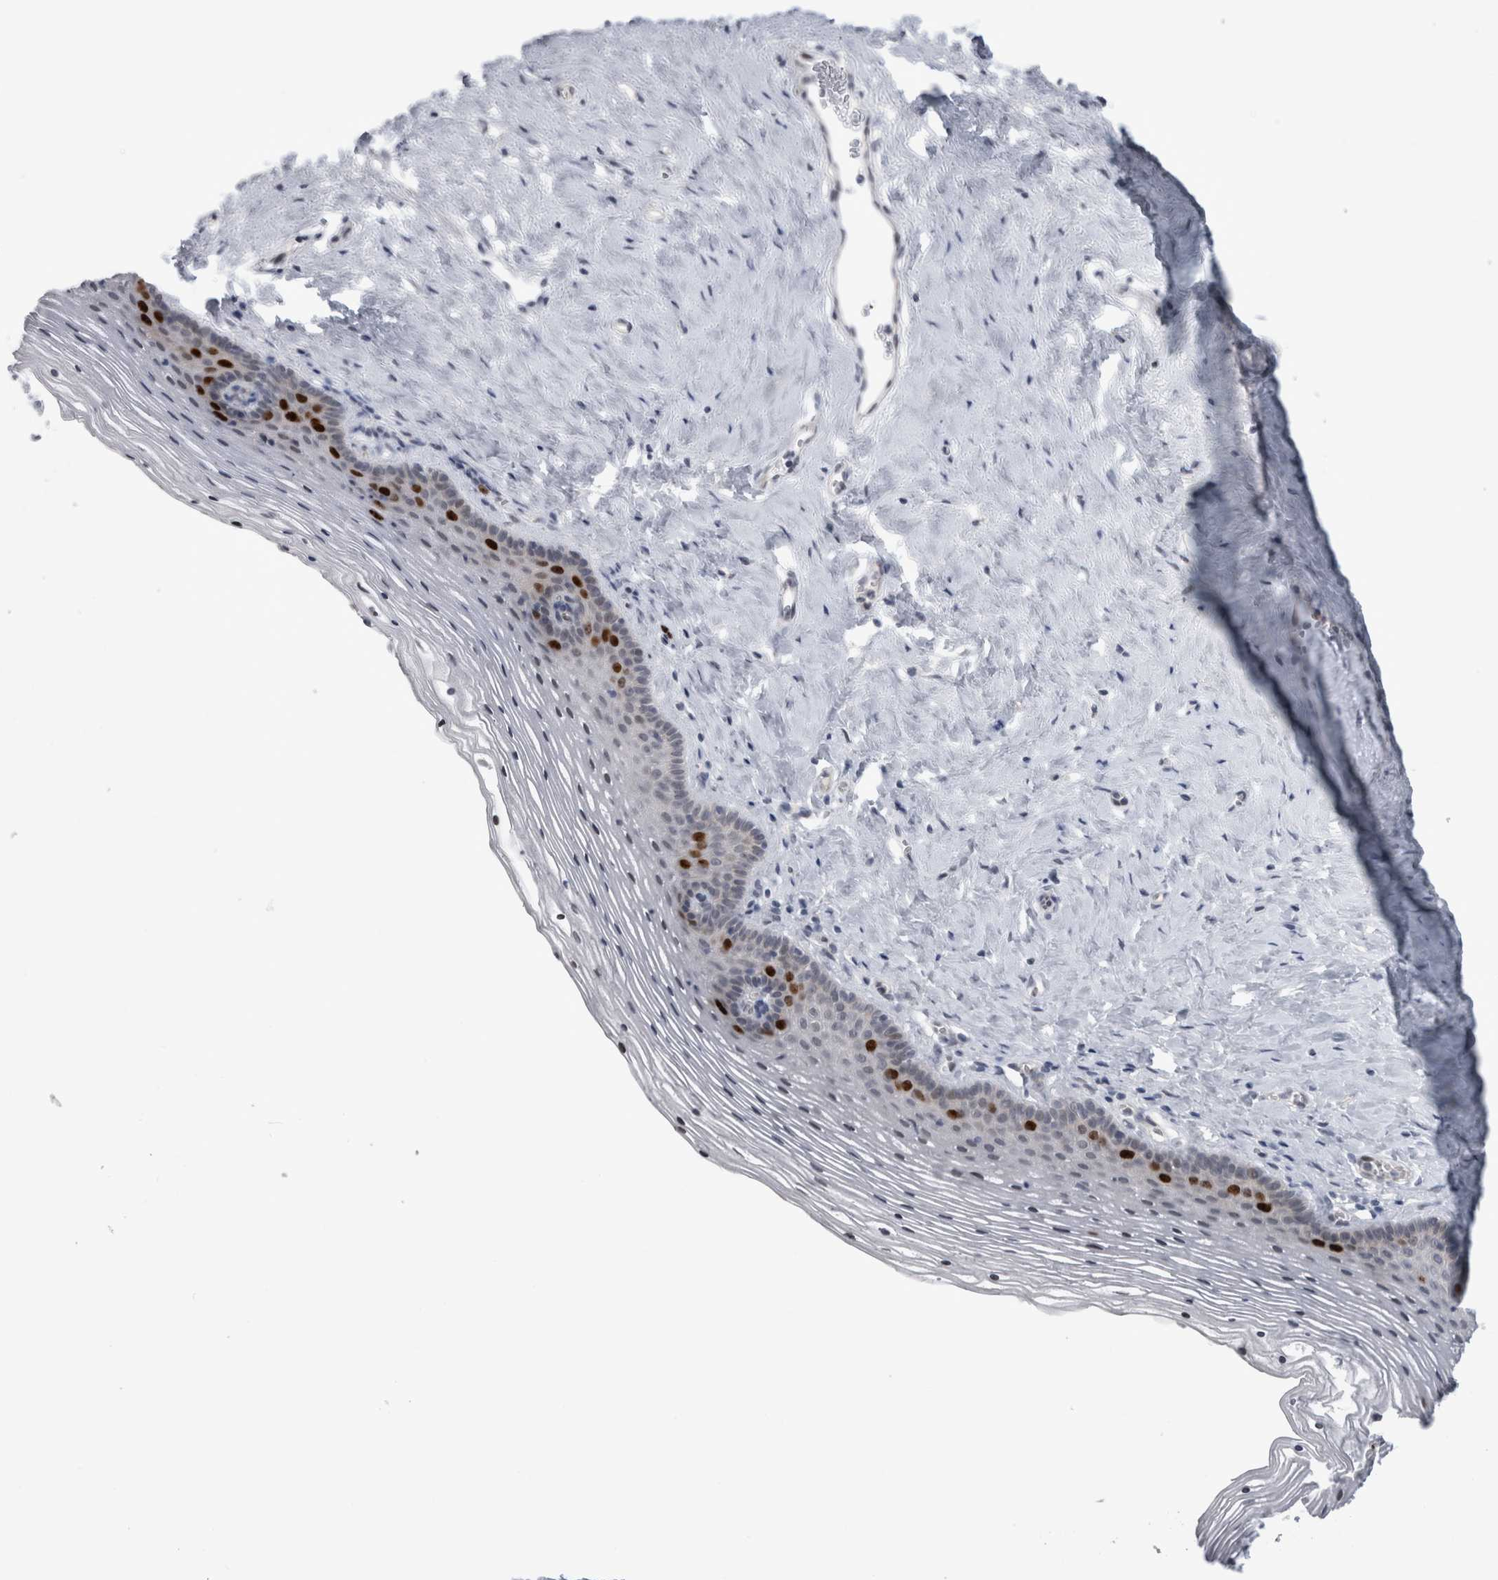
{"staining": {"intensity": "strong", "quantity": "<25%", "location": "nuclear"}, "tissue": "vagina", "cell_type": "Squamous epithelial cells", "image_type": "normal", "snomed": [{"axis": "morphology", "description": "Normal tissue, NOS"}, {"axis": "topography", "description": "Vagina"}], "caption": "The micrograph exhibits immunohistochemical staining of normal vagina. There is strong nuclear expression is appreciated in approximately <25% of squamous epithelial cells. (brown staining indicates protein expression, while blue staining denotes nuclei).", "gene": "KIF18B", "patient": {"sex": "female", "age": 32}}